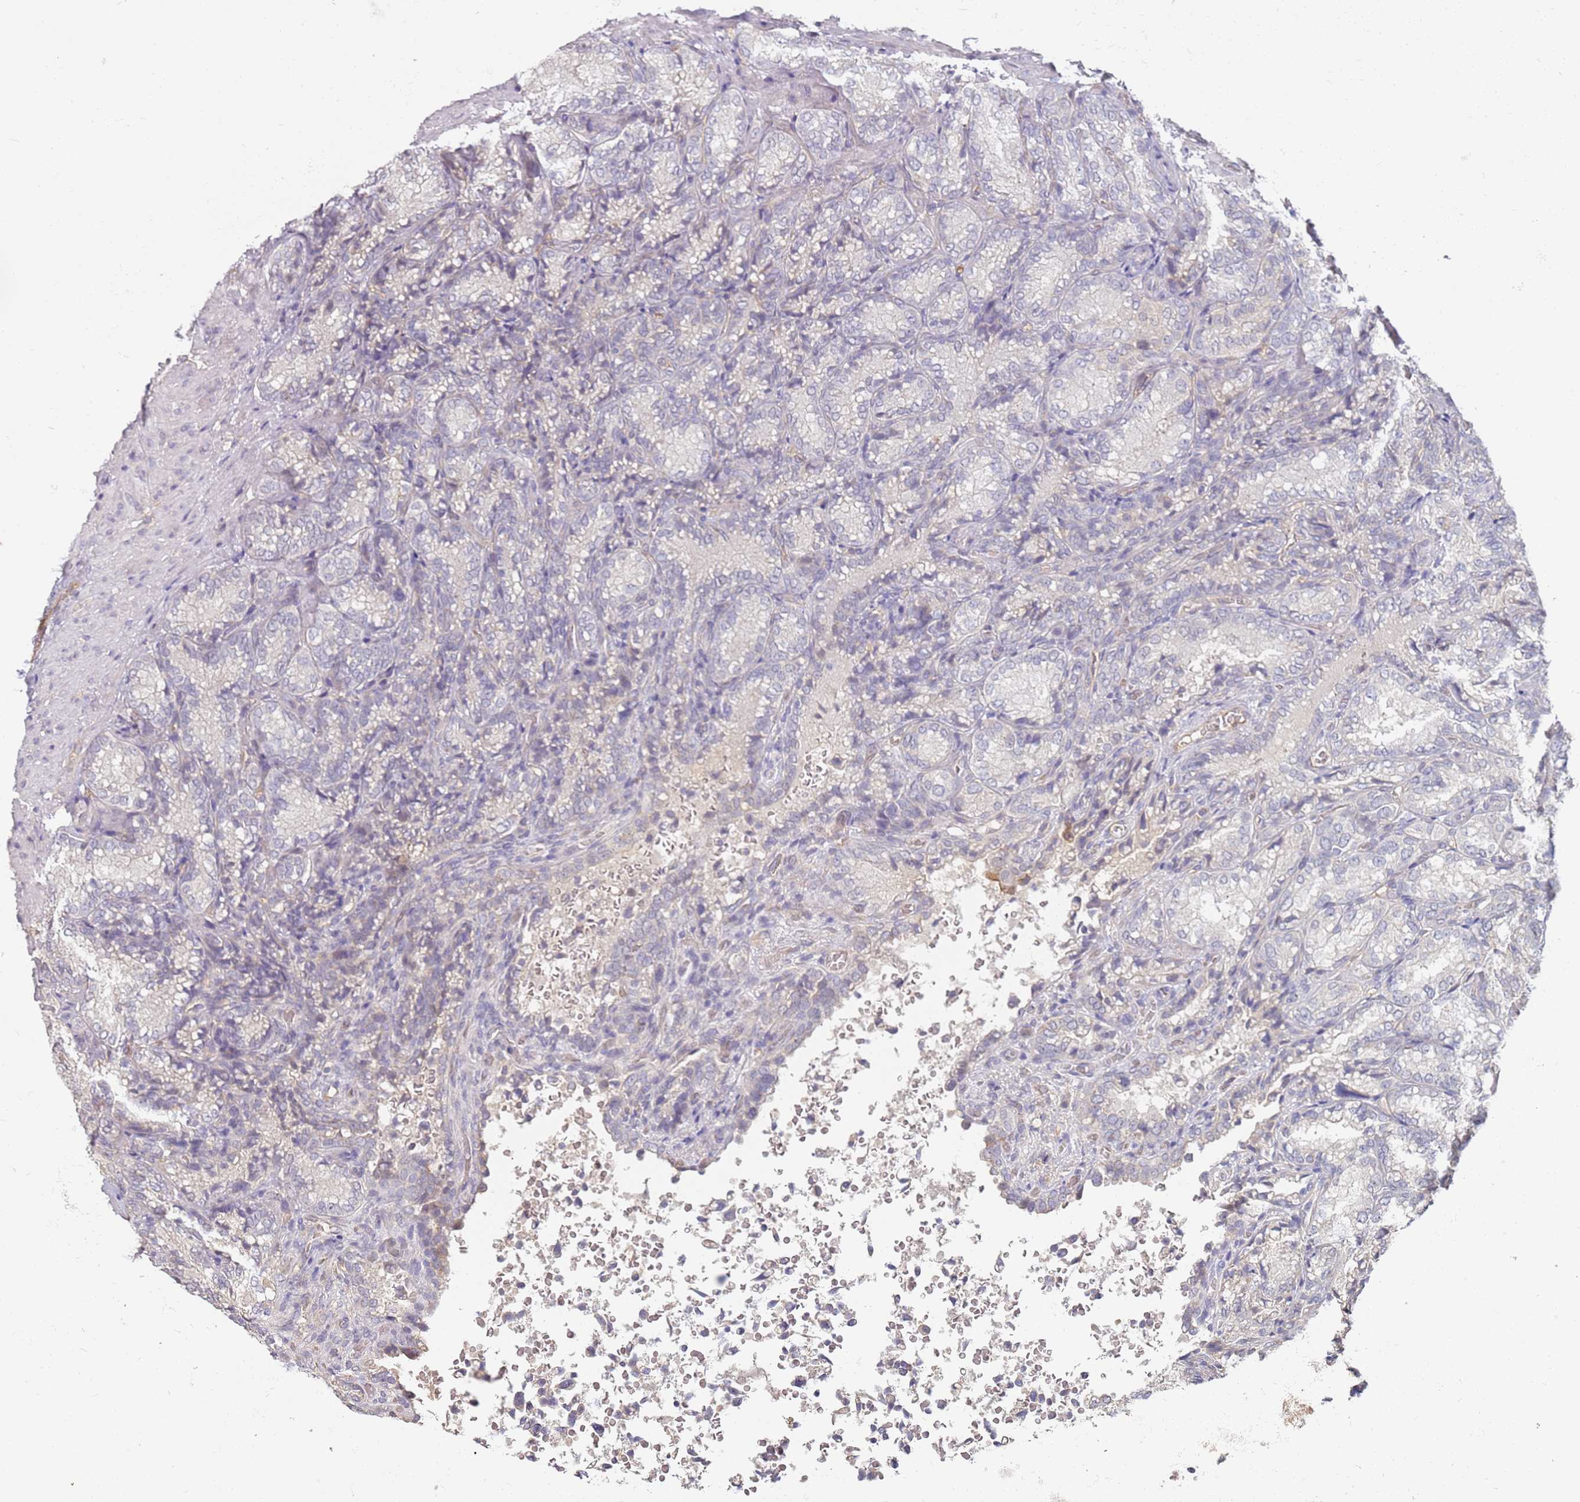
{"staining": {"intensity": "negative", "quantity": "none", "location": "none"}, "tissue": "seminal vesicle", "cell_type": "Glandular cells", "image_type": "normal", "snomed": [{"axis": "morphology", "description": "Normal tissue, NOS"}, {"axis": "topography", "description": "Seminal veicle"}], "caption": "Immunohistochemistry (IHC) of unremarkable seminal vesicle demonstrates no staining in glandular cells.", "gene": "WDR93", "patient": {"sex": "male", "age": 58}}